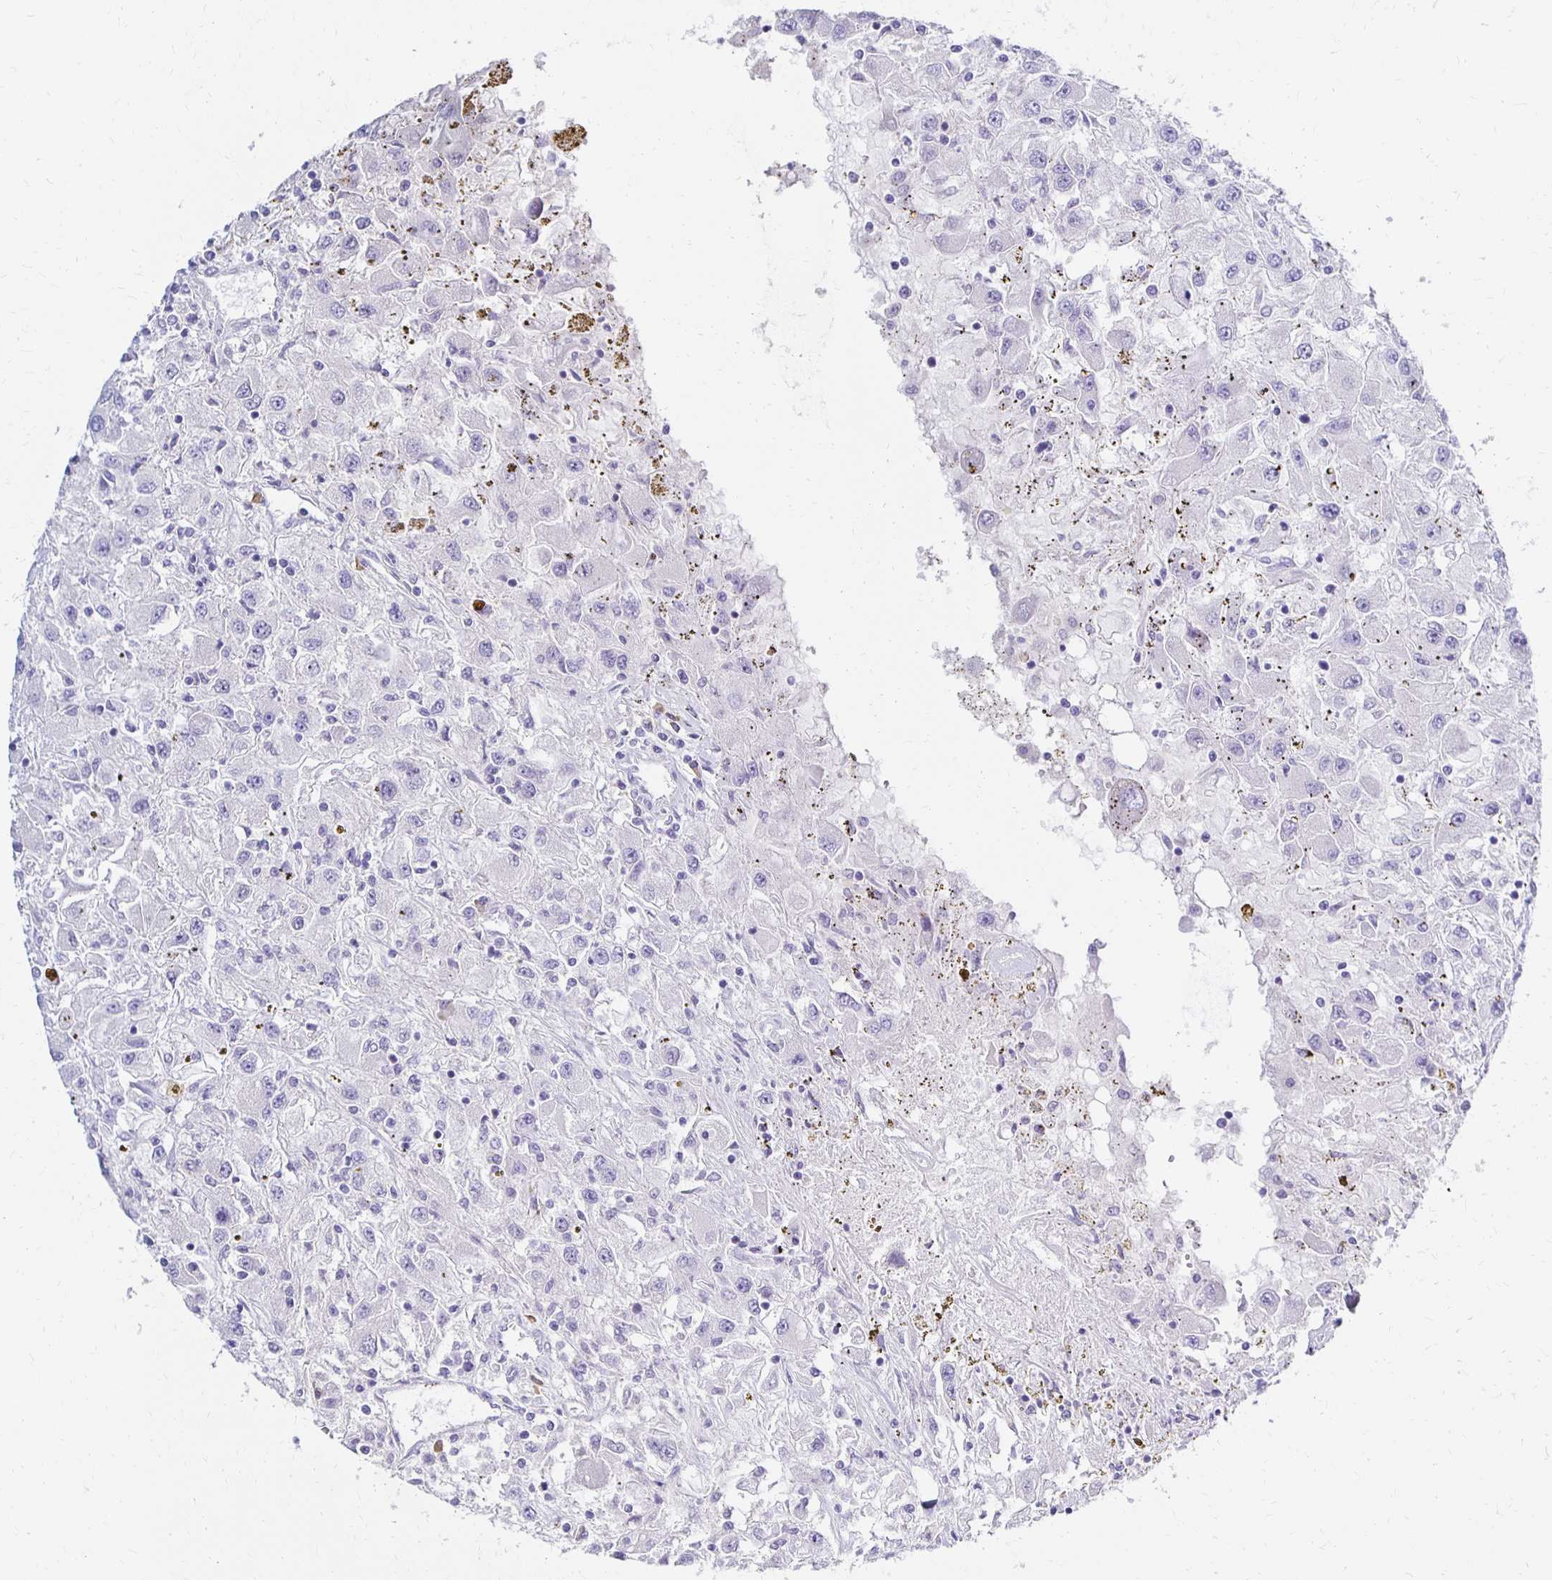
{"staining": {"intensity": "negative", "quantity": "none", "location": "none"}, "tissue": "renal cancer", "cell_type": "Tumor cells", "image_type": "cancer", "snomed": [{"axis": "morphology", "description": "Adenocarcinoma, NOS"}, {"axis": "topography", "description": "Kidney"}], "caption": "Tumor cells are negative for brown protein staining in adenocarcinoma (renal).", "gene": "FNTB", "patient": {"sex": "female", "age": 67}}